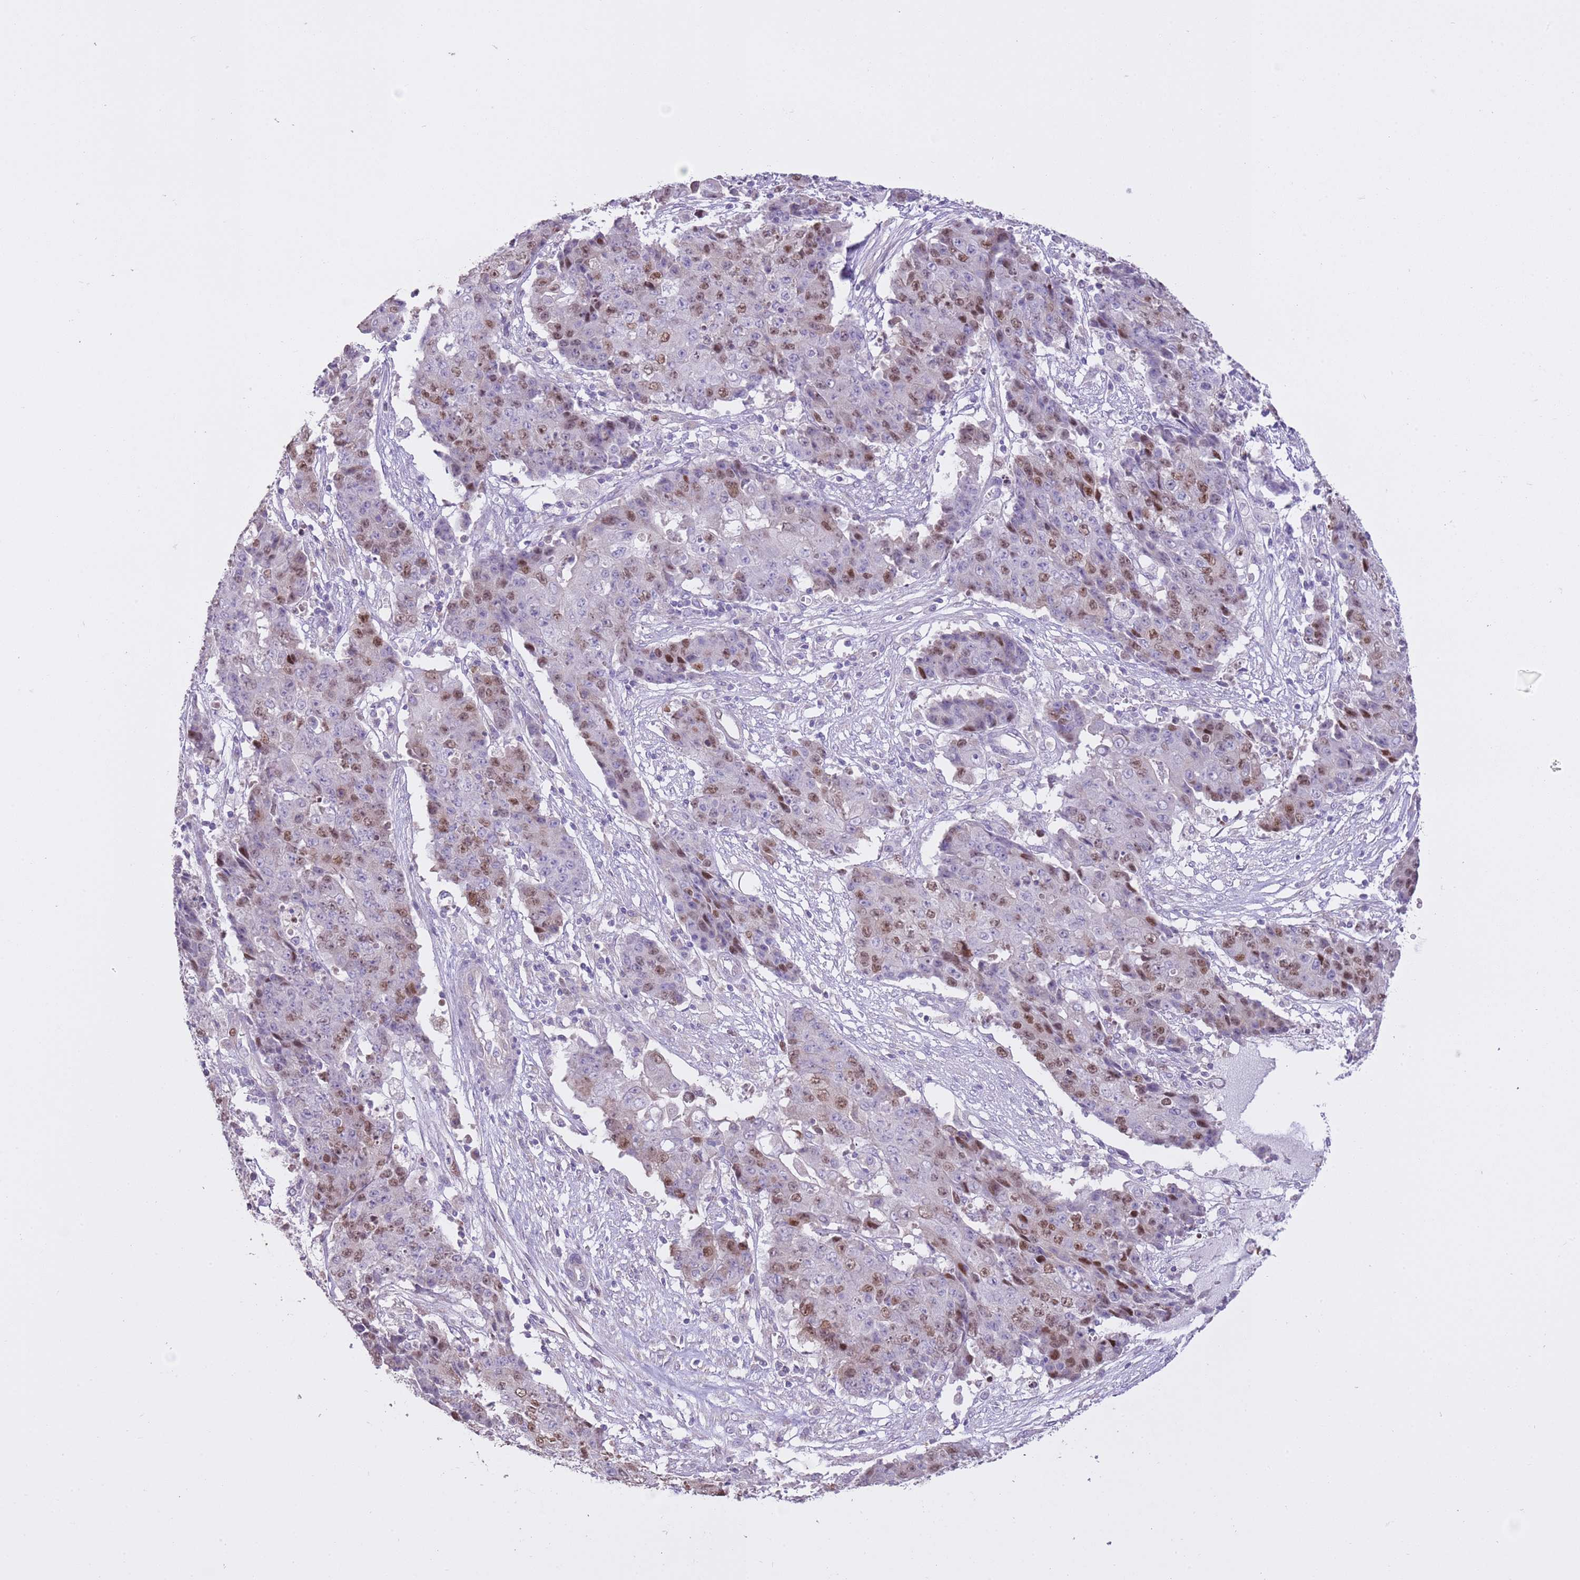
{"staining": {"intensity": "moderate", "quantity": "25%-75%", "location": "nuclear"}, "tissue": "ovarian cancer", "cell_type": "Tumor cells", "image_type": "cancer", "snomed": [{"axis": "morphology", "description": "Carcinoma, endometroid"}, {"axis": "topography", "description": "Ovary"}], "caption": "Immunohistochemical staining of human ovarian endometroid carcinoma displays moderate nuclear protein positivity in approximately 25%-75% of tumor cells.", "gene": "GMNN", "patient": {"sex": "female", "age": 42}}